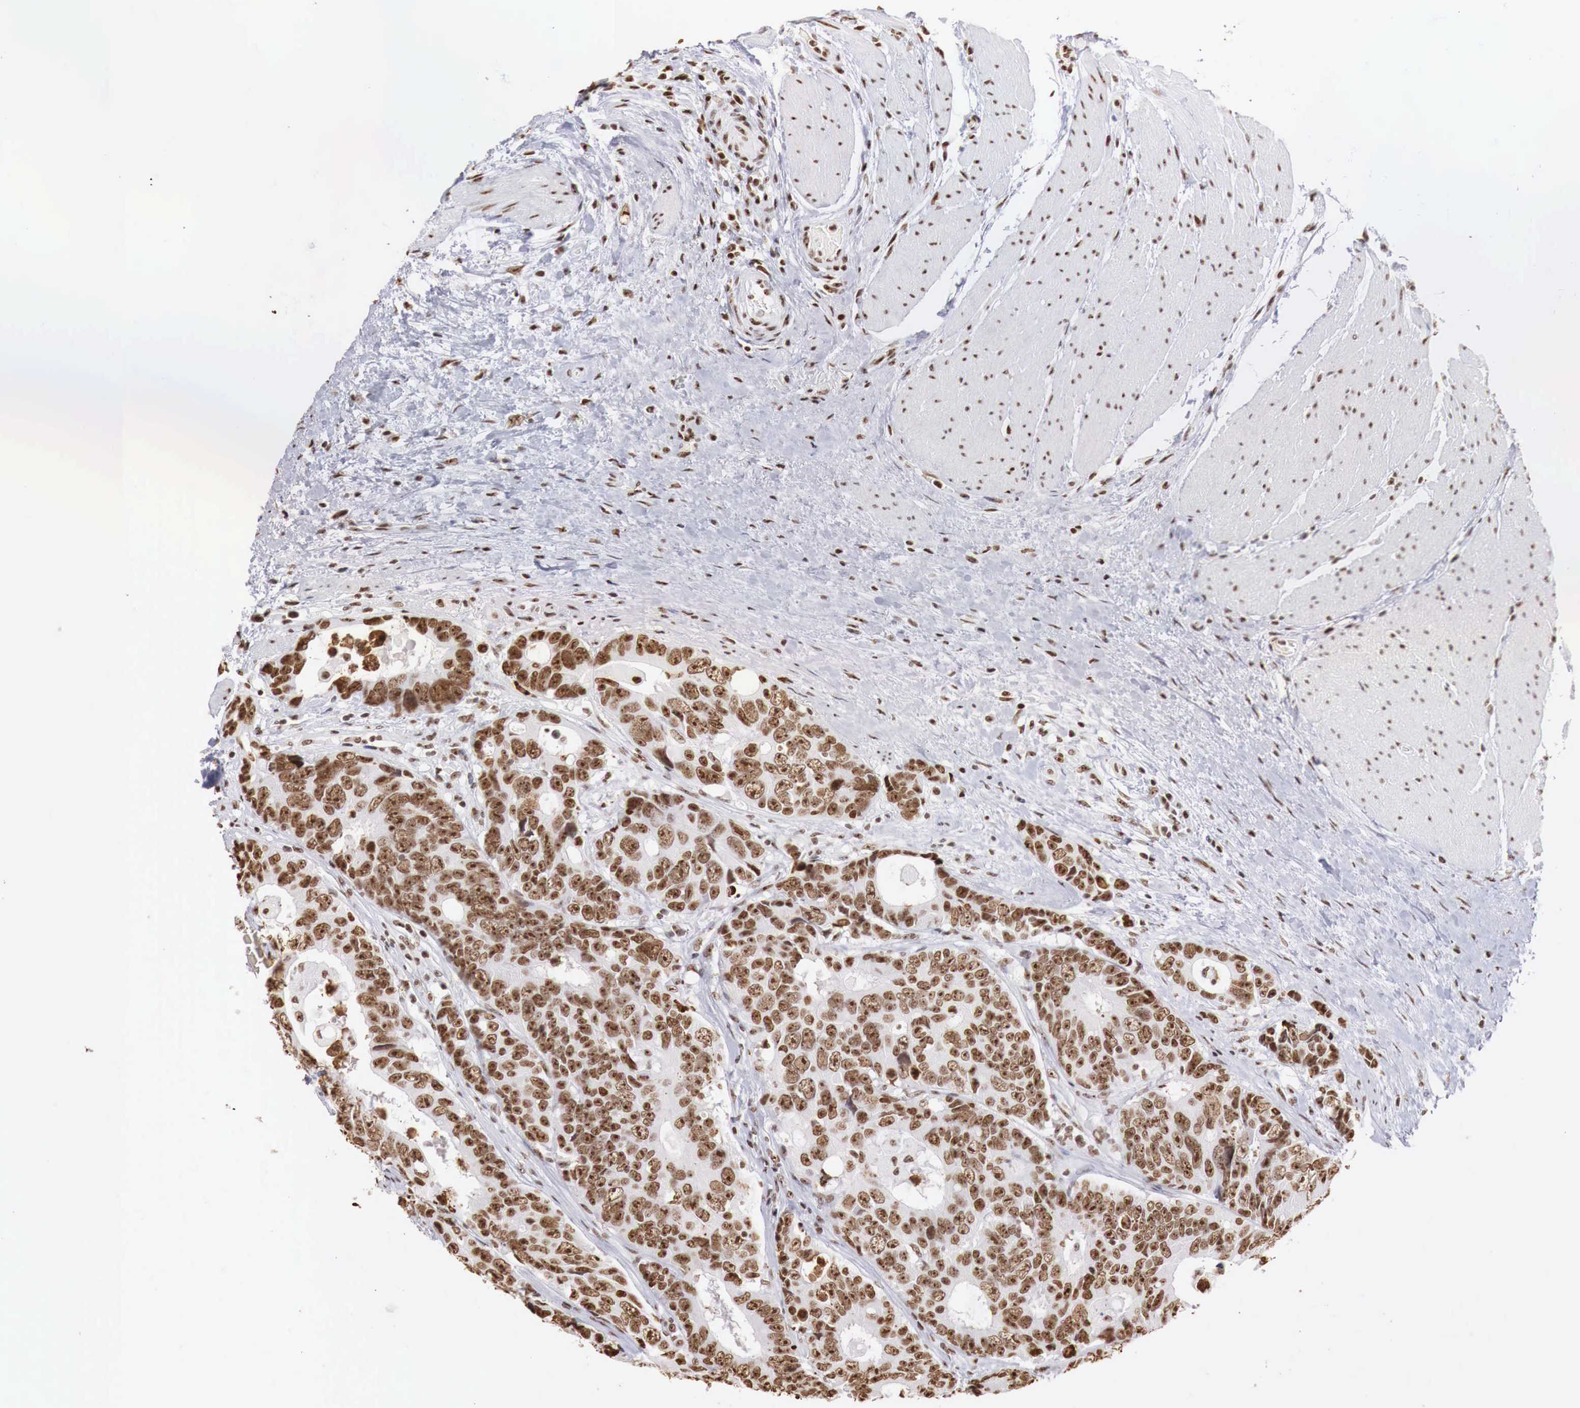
{"staining": {"intensity": "strong", "quantity": ">75%", "location": "nuclear"}, "tissue": "colorectal cancer", "cell_type": "Tumor cells", "image_type": "cancer", "snomed": [{"axis": "morphology", "description": "Adenocarcinoma, NOS"}, {"axis": "topography", "description": "Rectum"}], "caption": "A brown stain labels strong nuclear positivity of a protein in human colorectal cancer (adenocarcinoma) tumor cells.", "gene": "DKC1", "patient": {"sex": "female", "age": 67}}